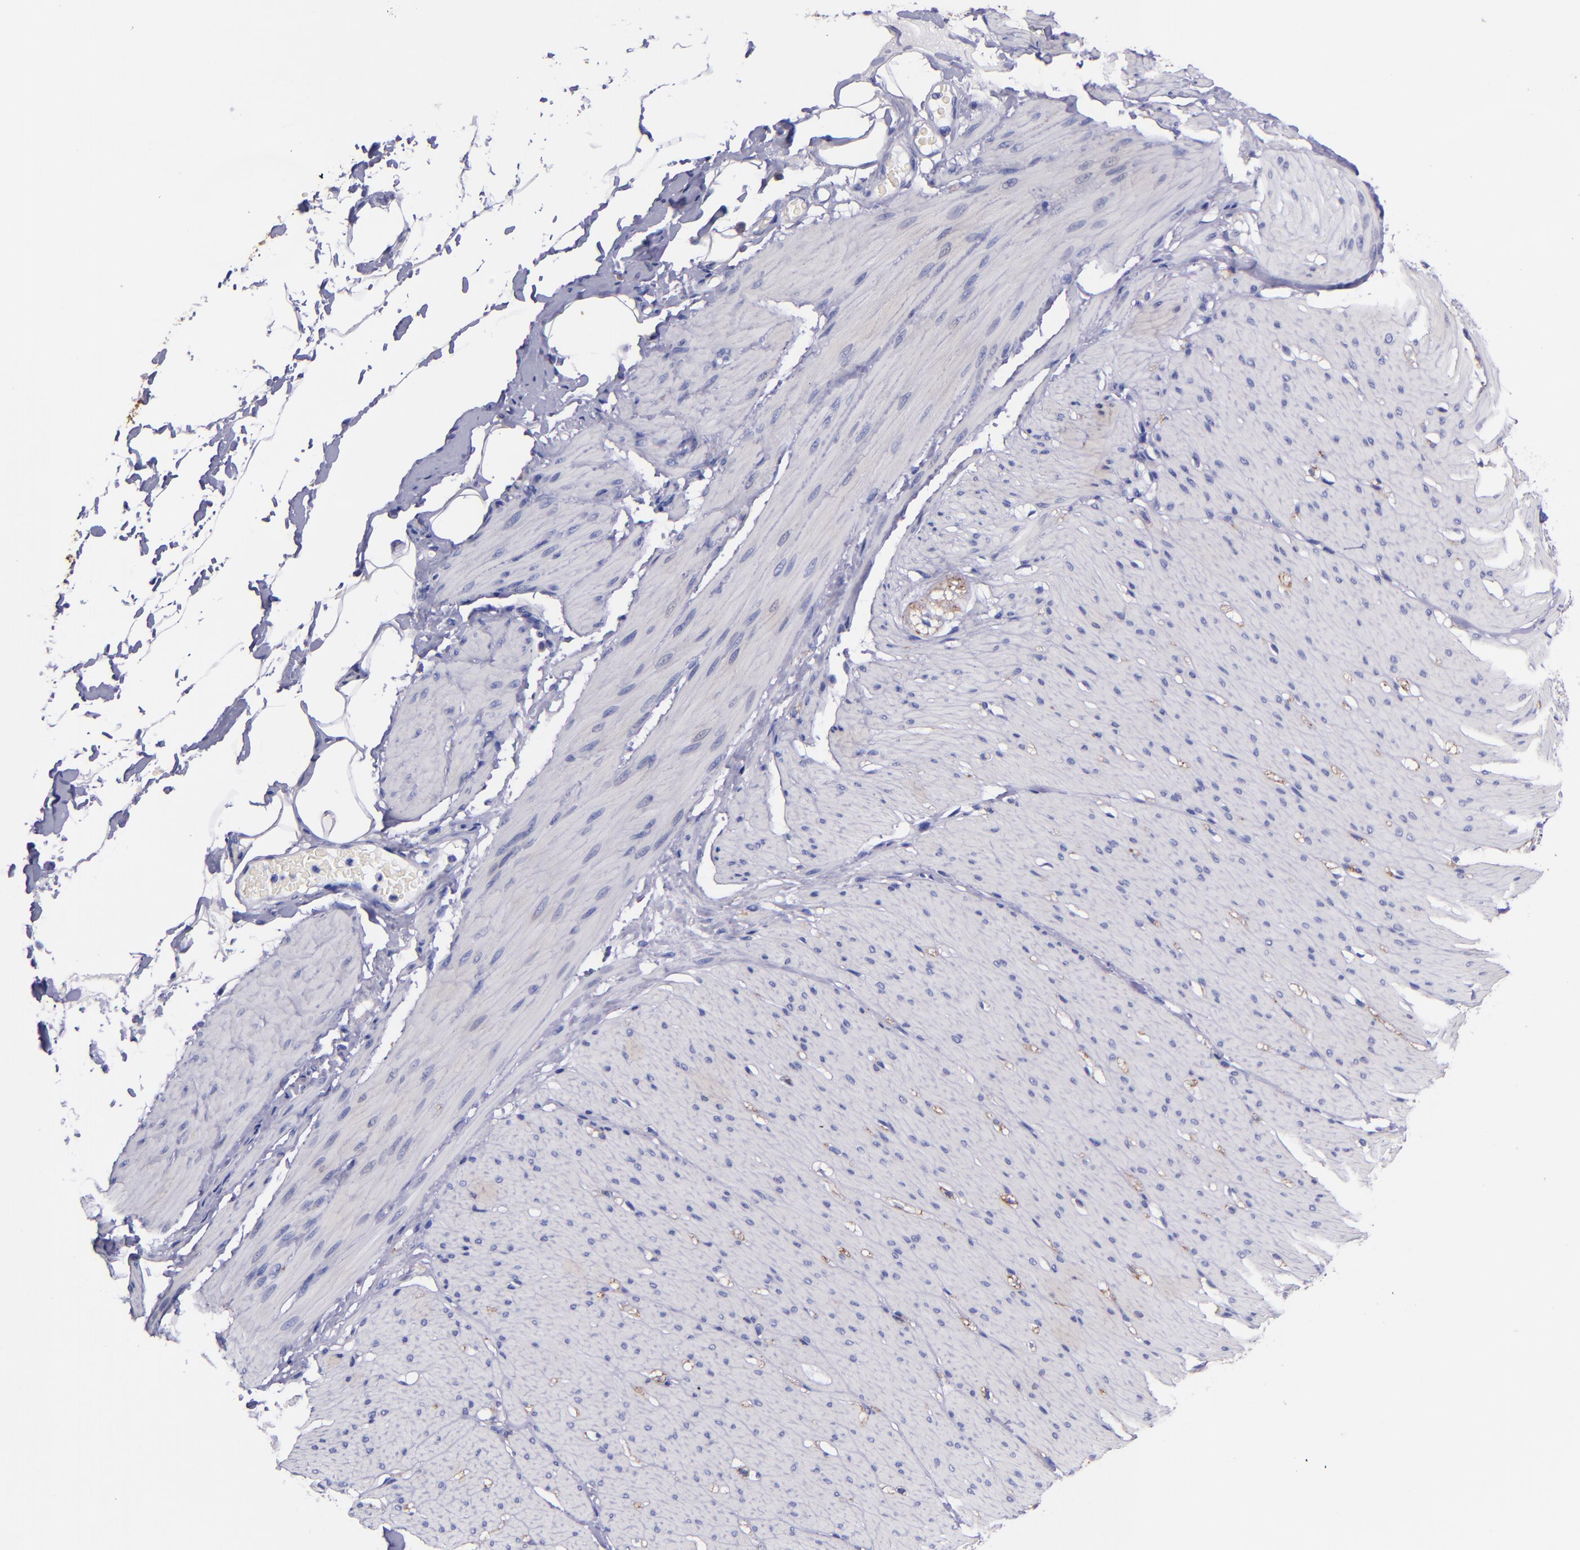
{"staining": {"intensity": "negative", "quantity": "none", "location": "none"}, "tissue": "smooth muscle", "cell_type": "Smooth muscle cells", "image_type": "normal", "snomed": [{"axis": "morphology", "description": "Normal tissue, NOS"}, {"axis": "topography", "description": "Smooth muscle"}, {"axis": "topography", "description": "Colon"}], "caption": "This histopathology image is of benign smooth muscle stained with immunohistochemistry (IHC) to label a protein in brown with the nuclei are counter-stained blue. There is no positivity in smooth muscle cells. Brightfield microscopy of immunohistochemistry stained with DAB (brown) and hematoxylin (blue), captured at high magnification.", "gene": "SV2A", "patient": {"sex": "male", "age": 67}}